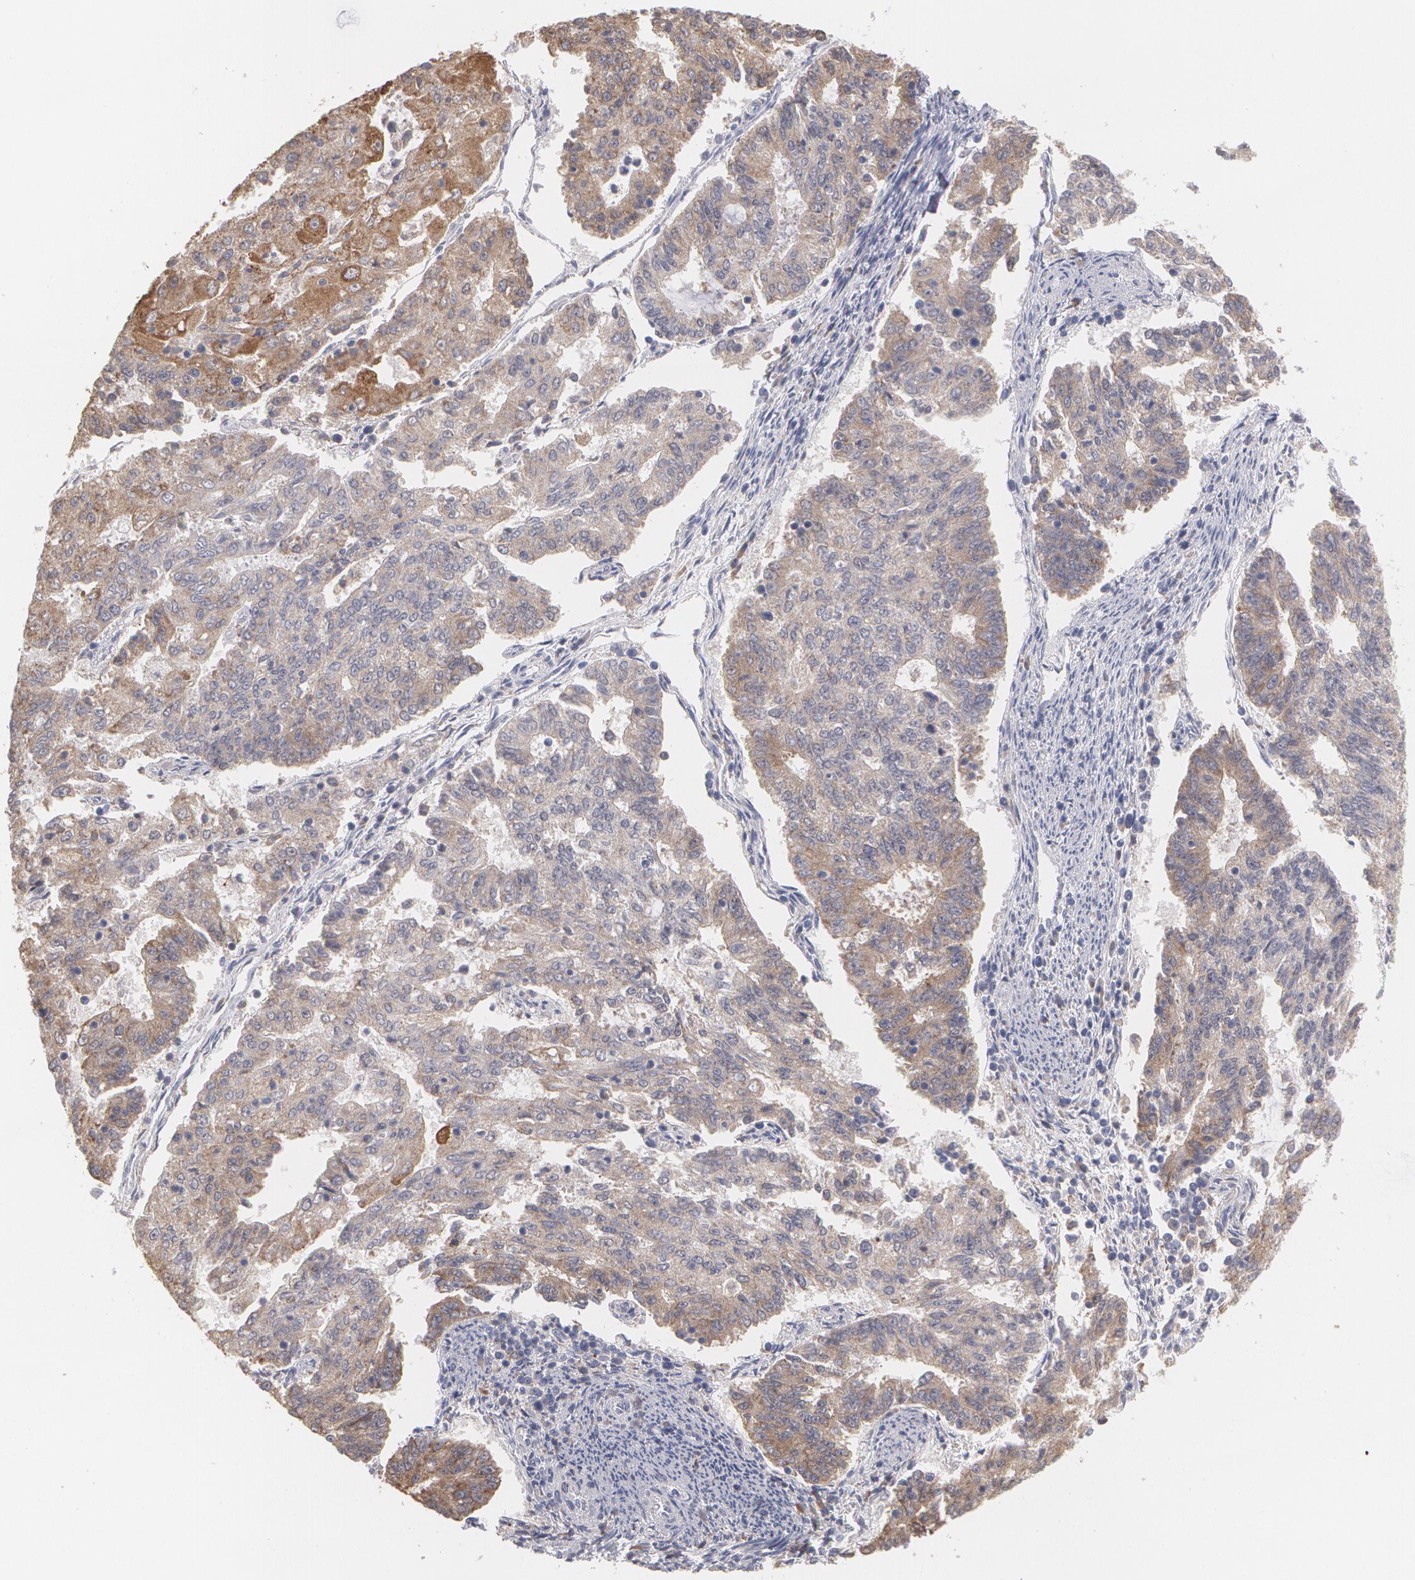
{"staining": {"intensity": "moderate", "quantity": ">75%", "location": "cytoplasmic/membranous"}, "tissue": "endometrial cancer", "cell_type": "Tumor cells", "image_type": "cancer", "snomed": [{"axis": "morphology", "description": "Adenocarcinoma, NOS"}, {"axis": "topography", "description": "Endometrium"}], "caption": "DAB (3,3'-diaminobenzidine) immunohistochemical staining of human endometrial cancer (adenocarcinoma) displays moderate cytoplasmic/membranous protein expression in about >75% of tumor cells.", "gene": "MTHFD1", "patient": {"sex": "female", "age": 56}}